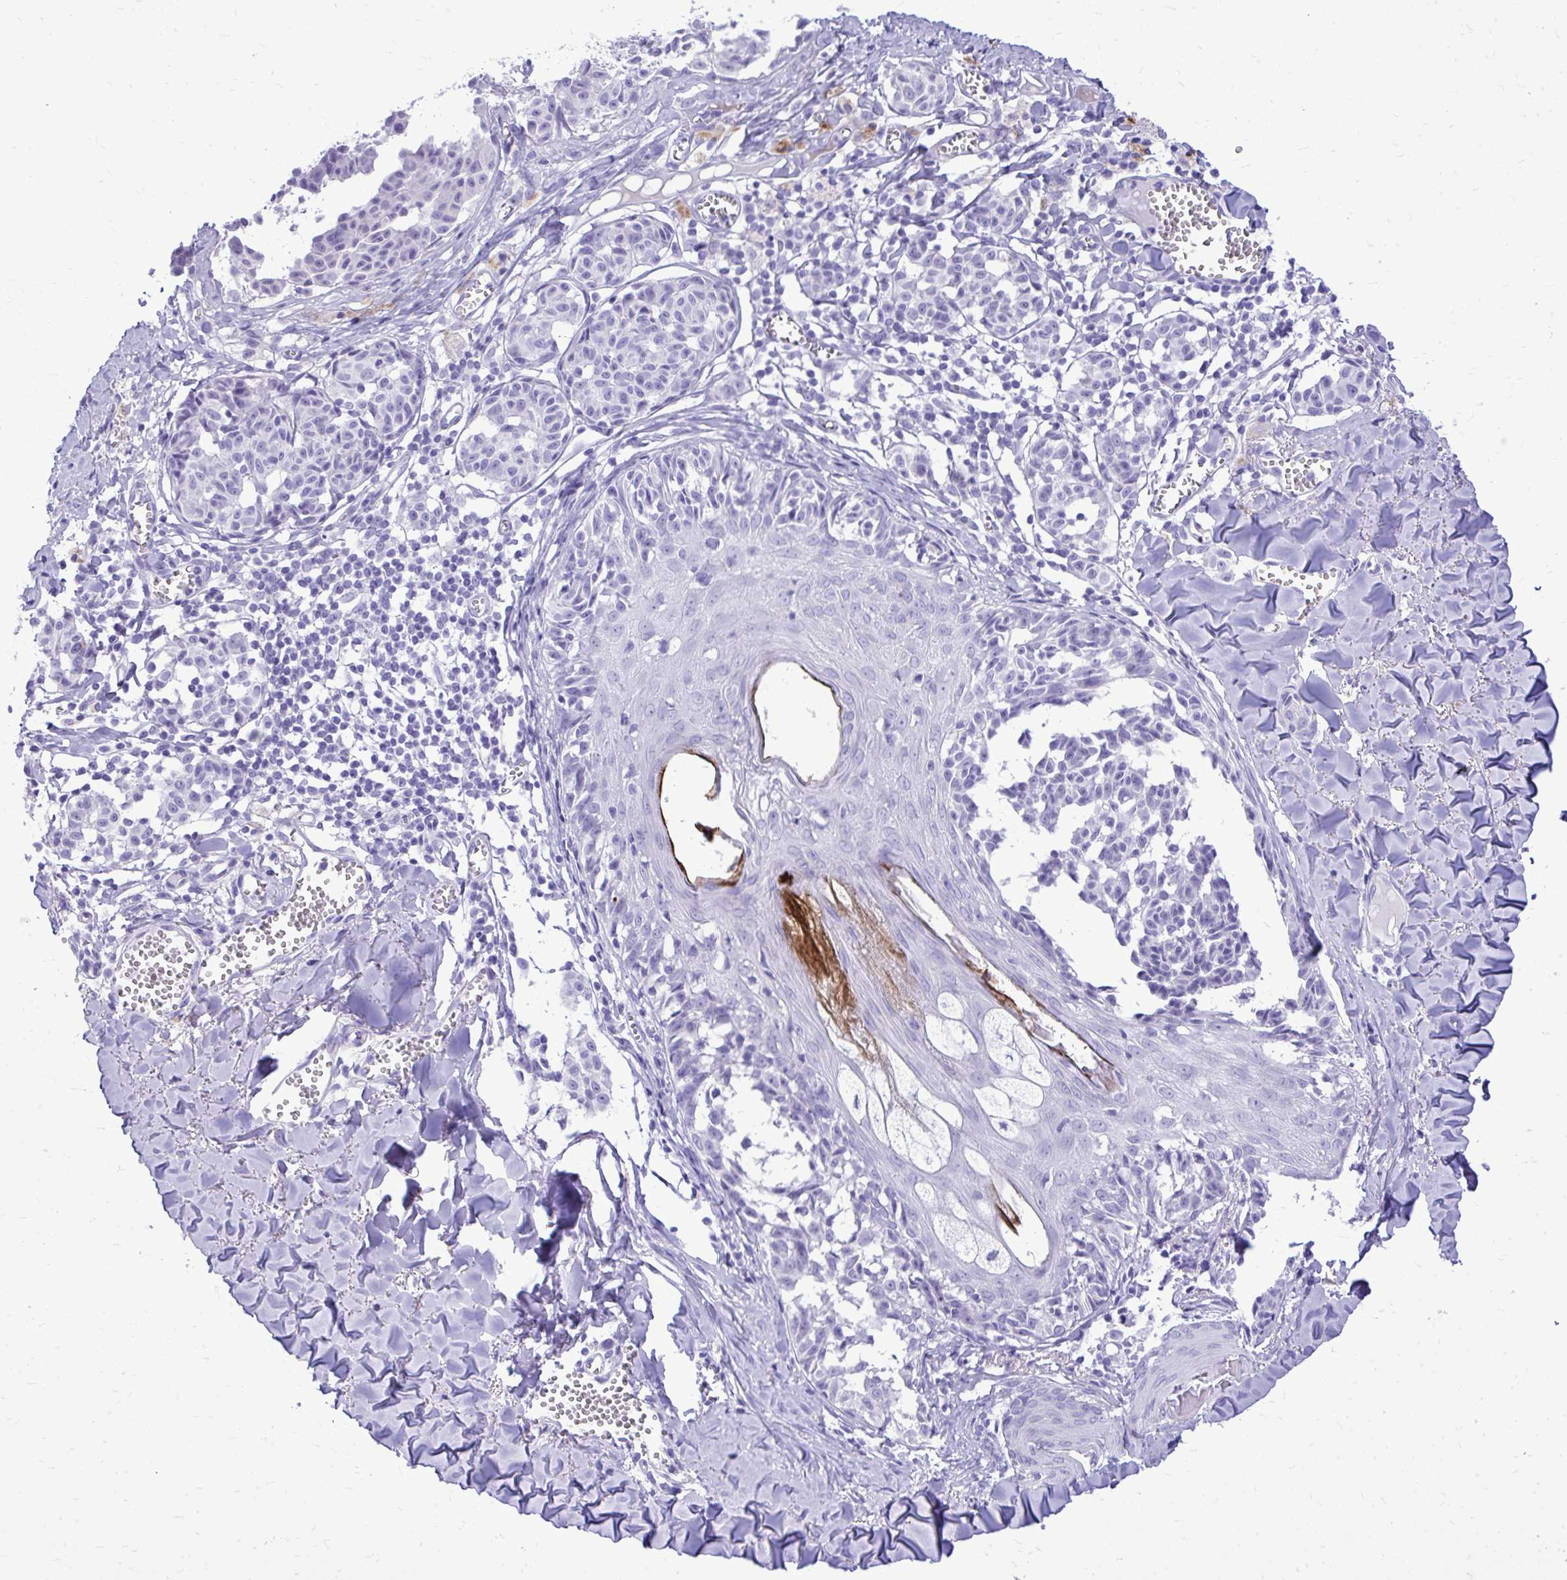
{"staining": {"intensity": "negative", "quantity": "none", "location": "none"}, "tissue": "melanoma", "cell_type": "Tumor cells", "image_type": "cancer", "snomed": [{"axis": "morphology", "description": "Malignant melanoma, NOS"}, {"axis": "topography", "description": "Skin"}], "caption": "This is a image of immunohistochemistry staining of melanoma, which shows no positivity in tumor cells.", "gene": "BCL6B", "patient": {"sex": "female", "age": 43}}